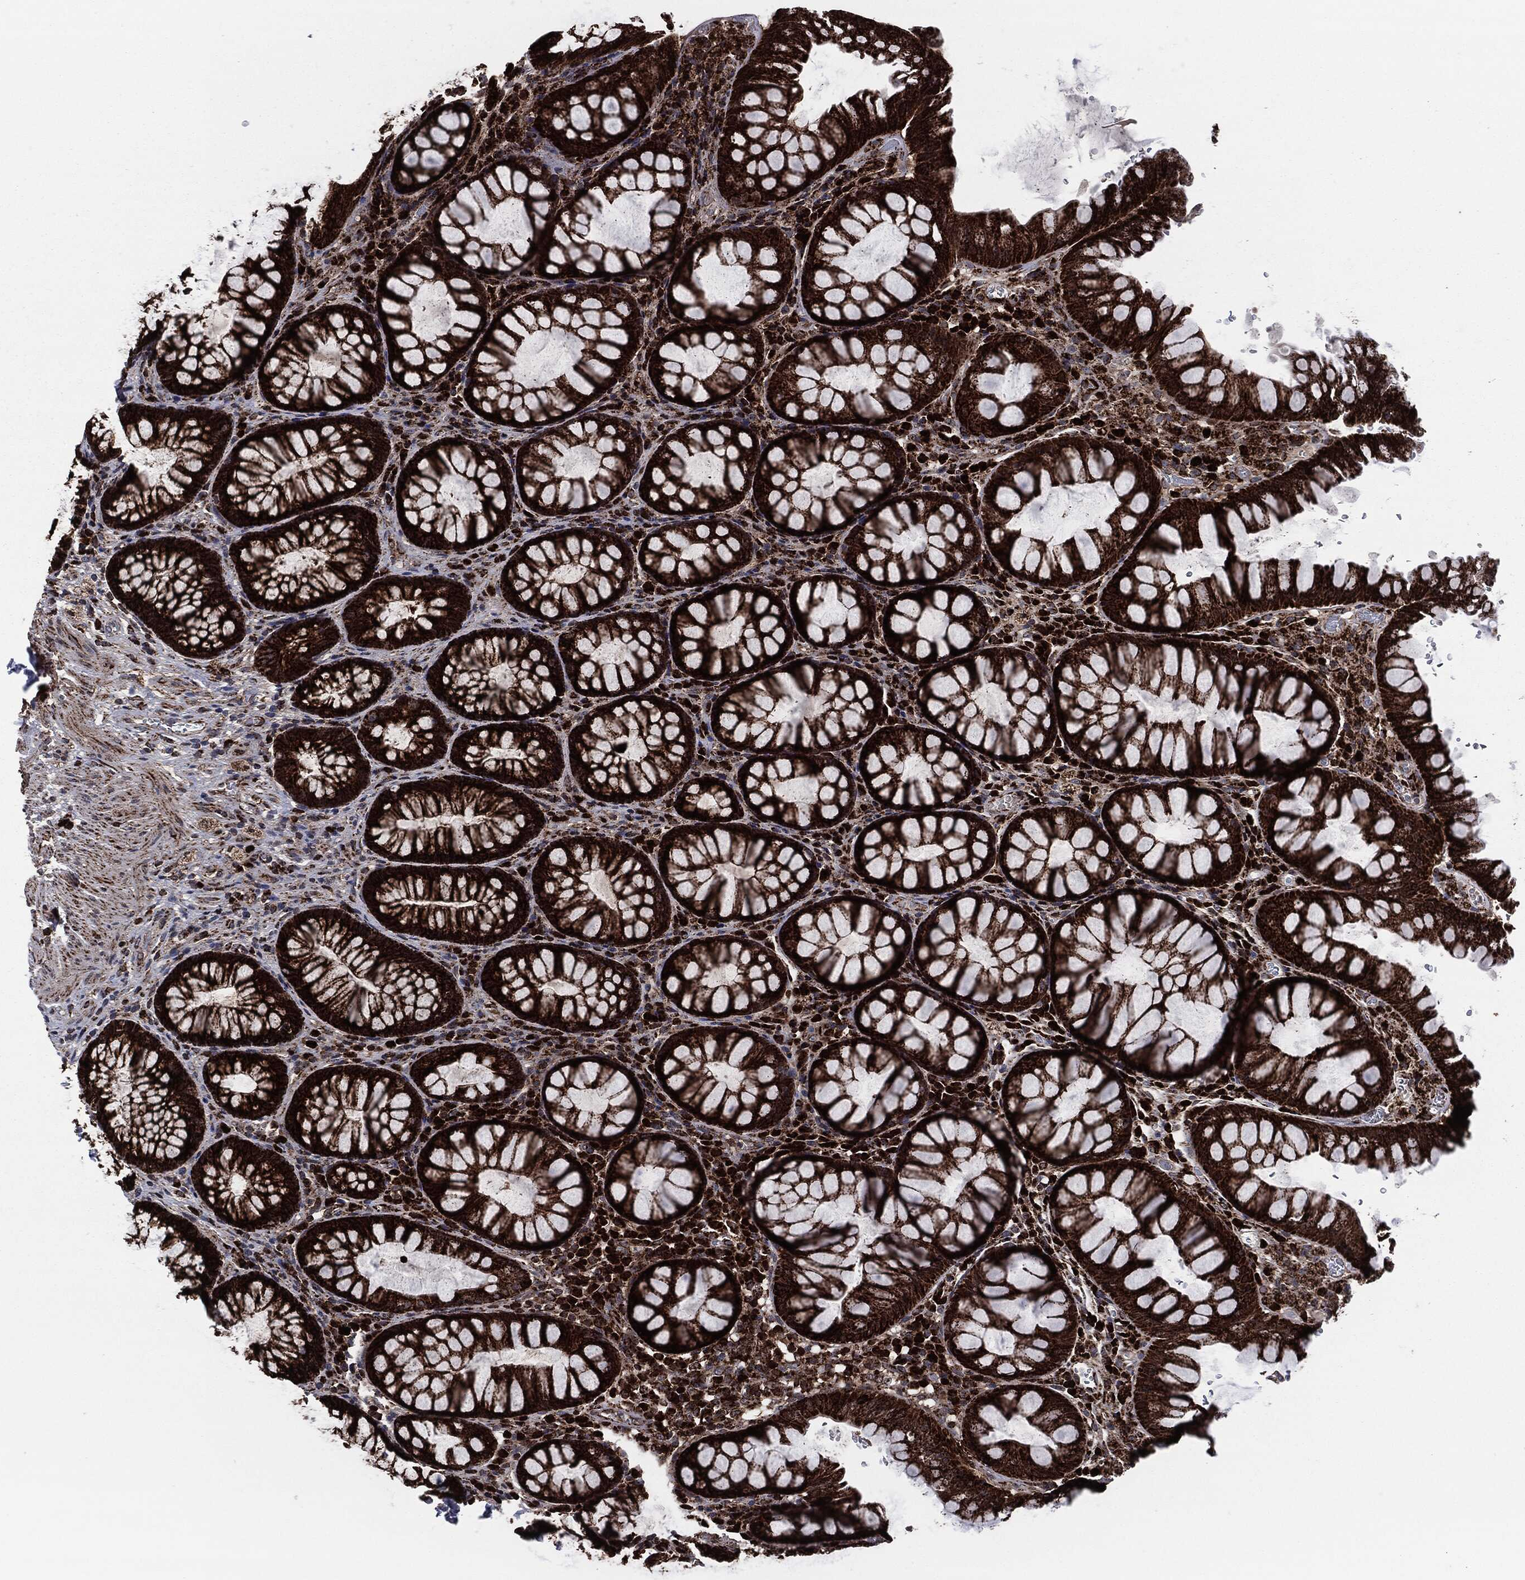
{"staining": {"intensity": "strong", "quantity": ">75%", "location": "cytoplasmic/membranous,nuclear"}, "tissue": "rectum", "cell_type": "Glandular cells", "image_type": "normal", "snomed": [{"axis": "morphology", "description": "Normal tissue, NOS"}, {"axis": "topography", "description": "Rectum"}], "caption": "Immunohistochemistry (IHC) histopathology image of unremarkable rectum: human rectum stained using immunohistochemistry (IHC) demonstrates high levels of strong protein expression localized specifically in the cytoplasmic/membranous,nuclear of glandular cells, appearing as a cytoplasmic/membranous,nuclear brown color.", "gene": "FH", "patient": {"sex": "female", "age": 68}}